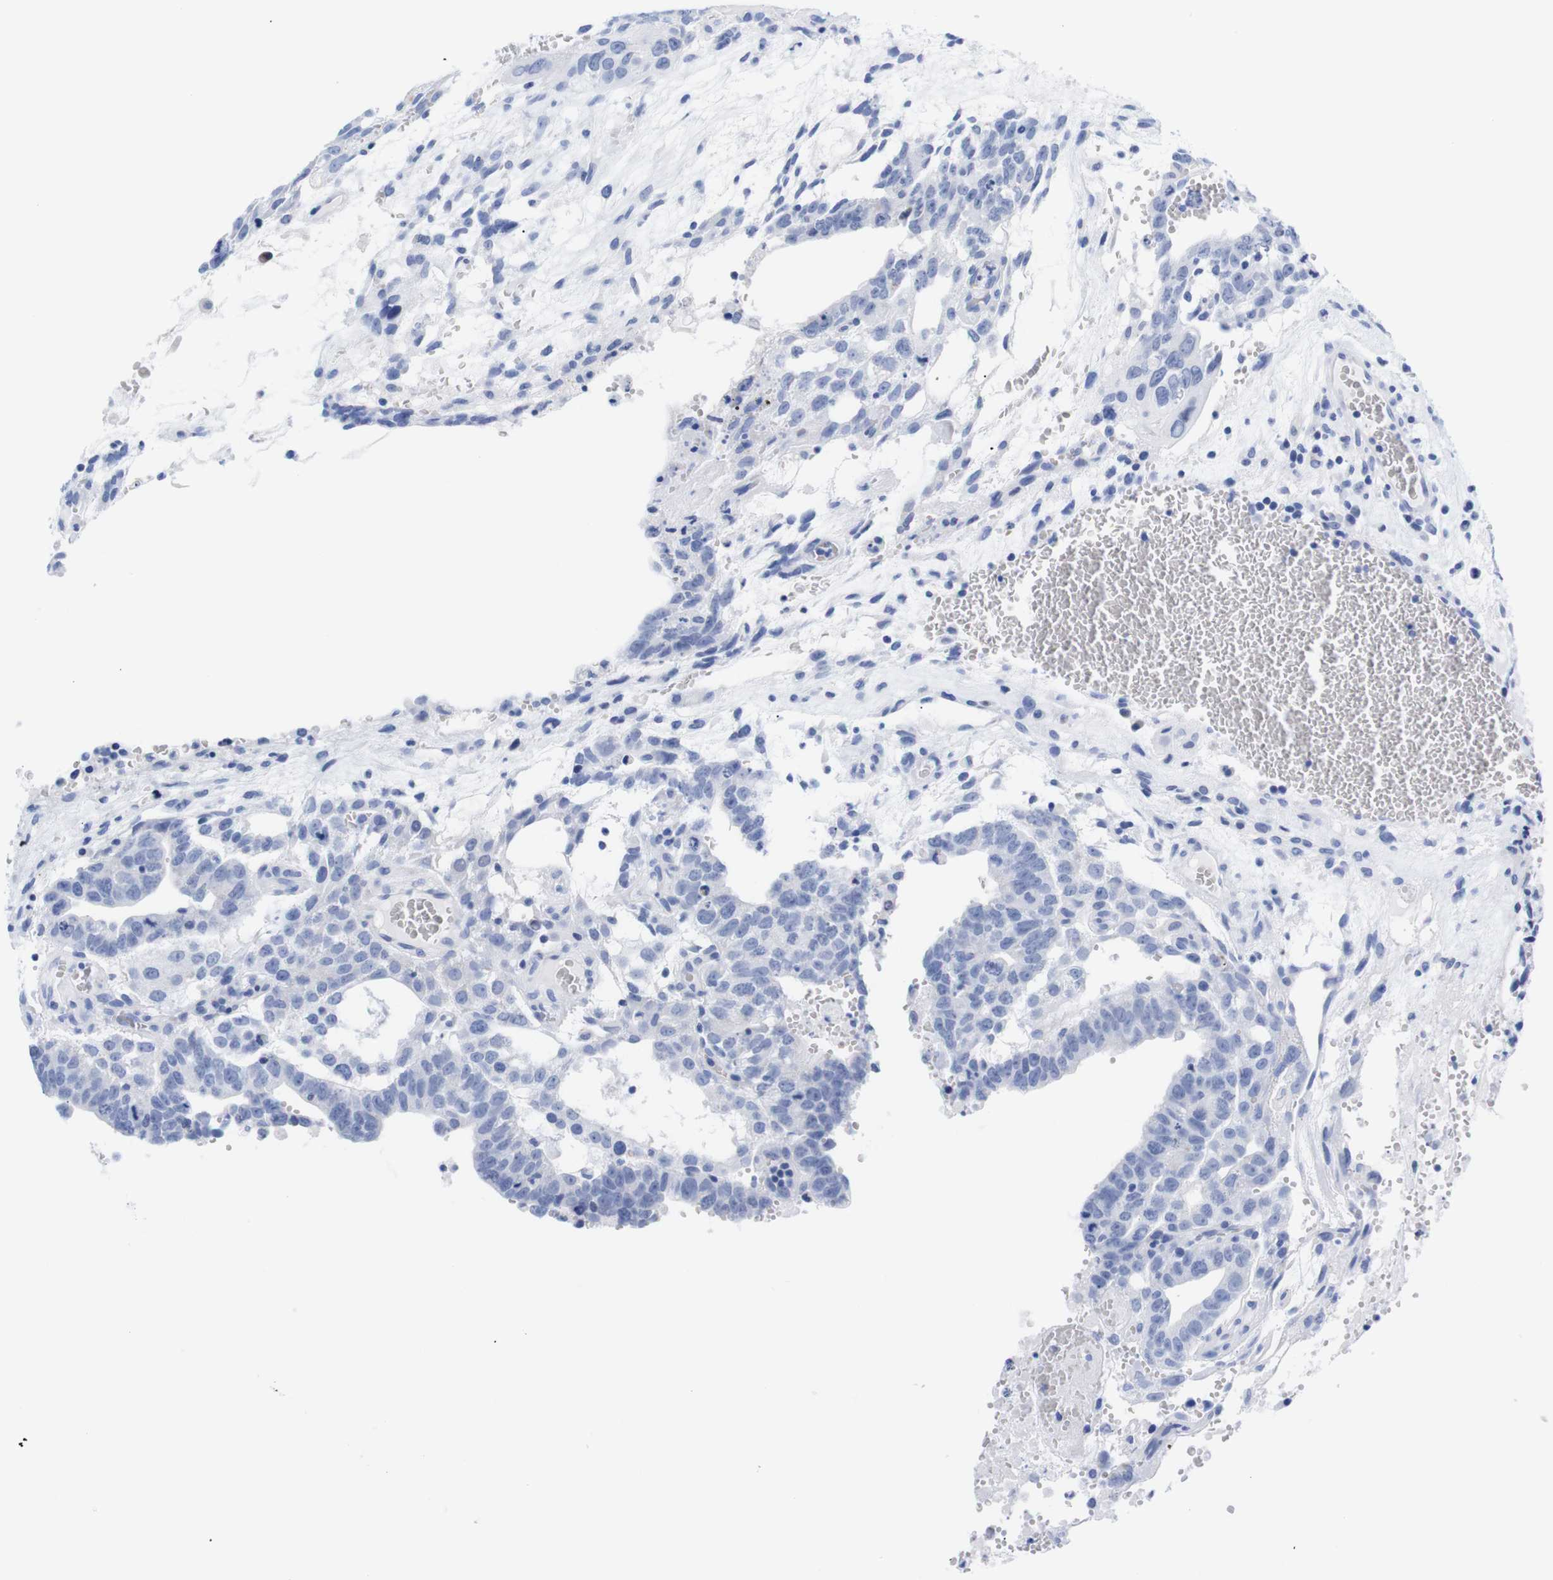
{"staining": {"intensity": "negative", "quantity": "none", "location": "none"}, "tissue": "testis cancer", "cell_type": "Tumor cells", "image_type": "cancer", "snomed": [{"axis": "morphology", "description": "Seminoma, NOS"}, {"axis": "morphology", "description": "Carcinoma, Embryonal, NOS"}, {"axis": "topography", "description": "Testis"}], "caption": "A micrograph of testis cancer (embryonal carcinoma) stained for a protein demonstrates no brown staining in tumor cells.", "gene": "LRRC55", "patient": {"sex": "male", "age": 52}}